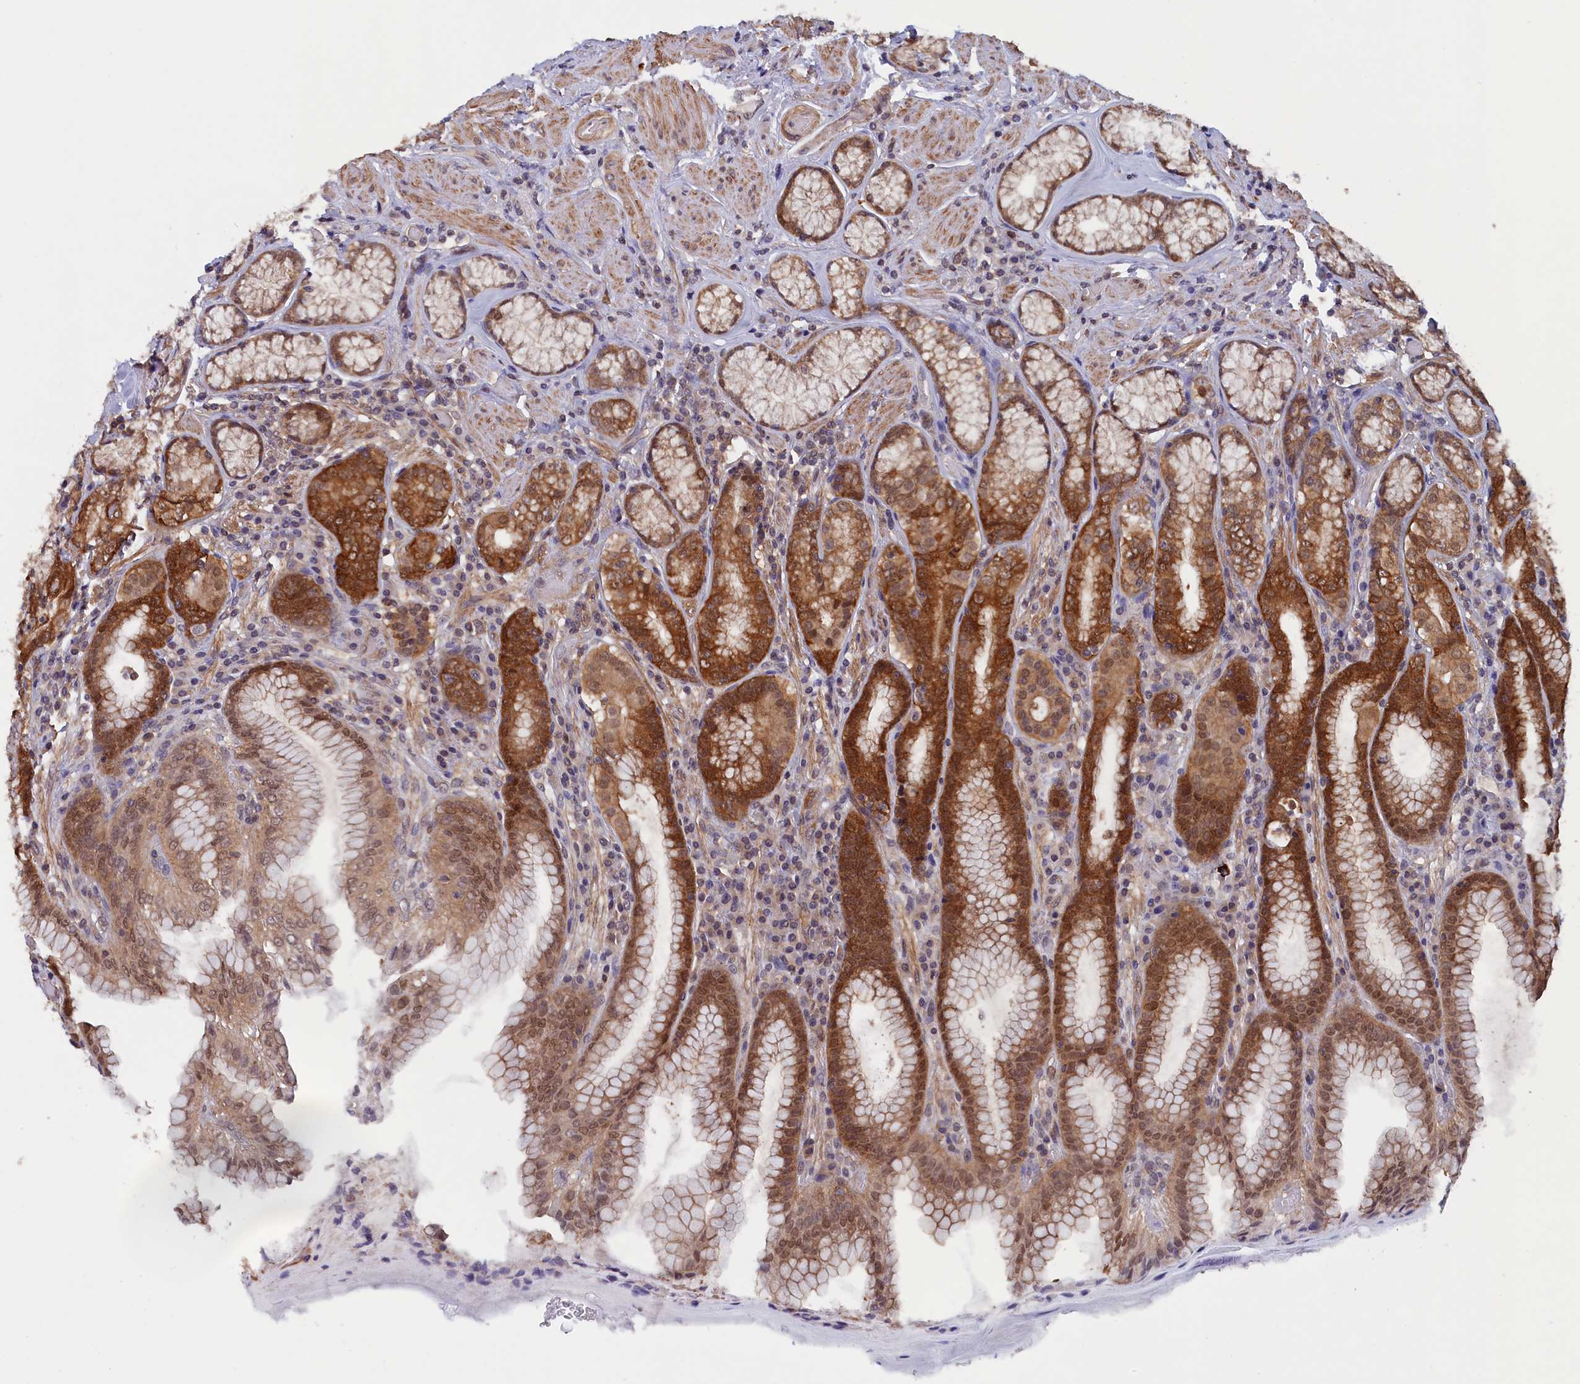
{"staining": {"intensity": "strong", "quantity": "25%-75%", "location": "cytoplasmic/membranous,nuclear"}, "tissue": "stomach", "cell_type": "Glandular cells", "image_type": "normal", "snomed": [{"axis": "morphology", "description": "Normal tissue, NOS"}, {"axis": "topography", "description": "Stomach, upper"}, {"axis": "topography", "description": "Stomach, lower"}], "caption": "The micrograph exhibits a brown stain indicating the presence of a protein in the cytoplasmic/membranous,nuclear of glandular cells in stomach.", "gene": "JPT2", "patient": {"sex": "female", "age": 76}}